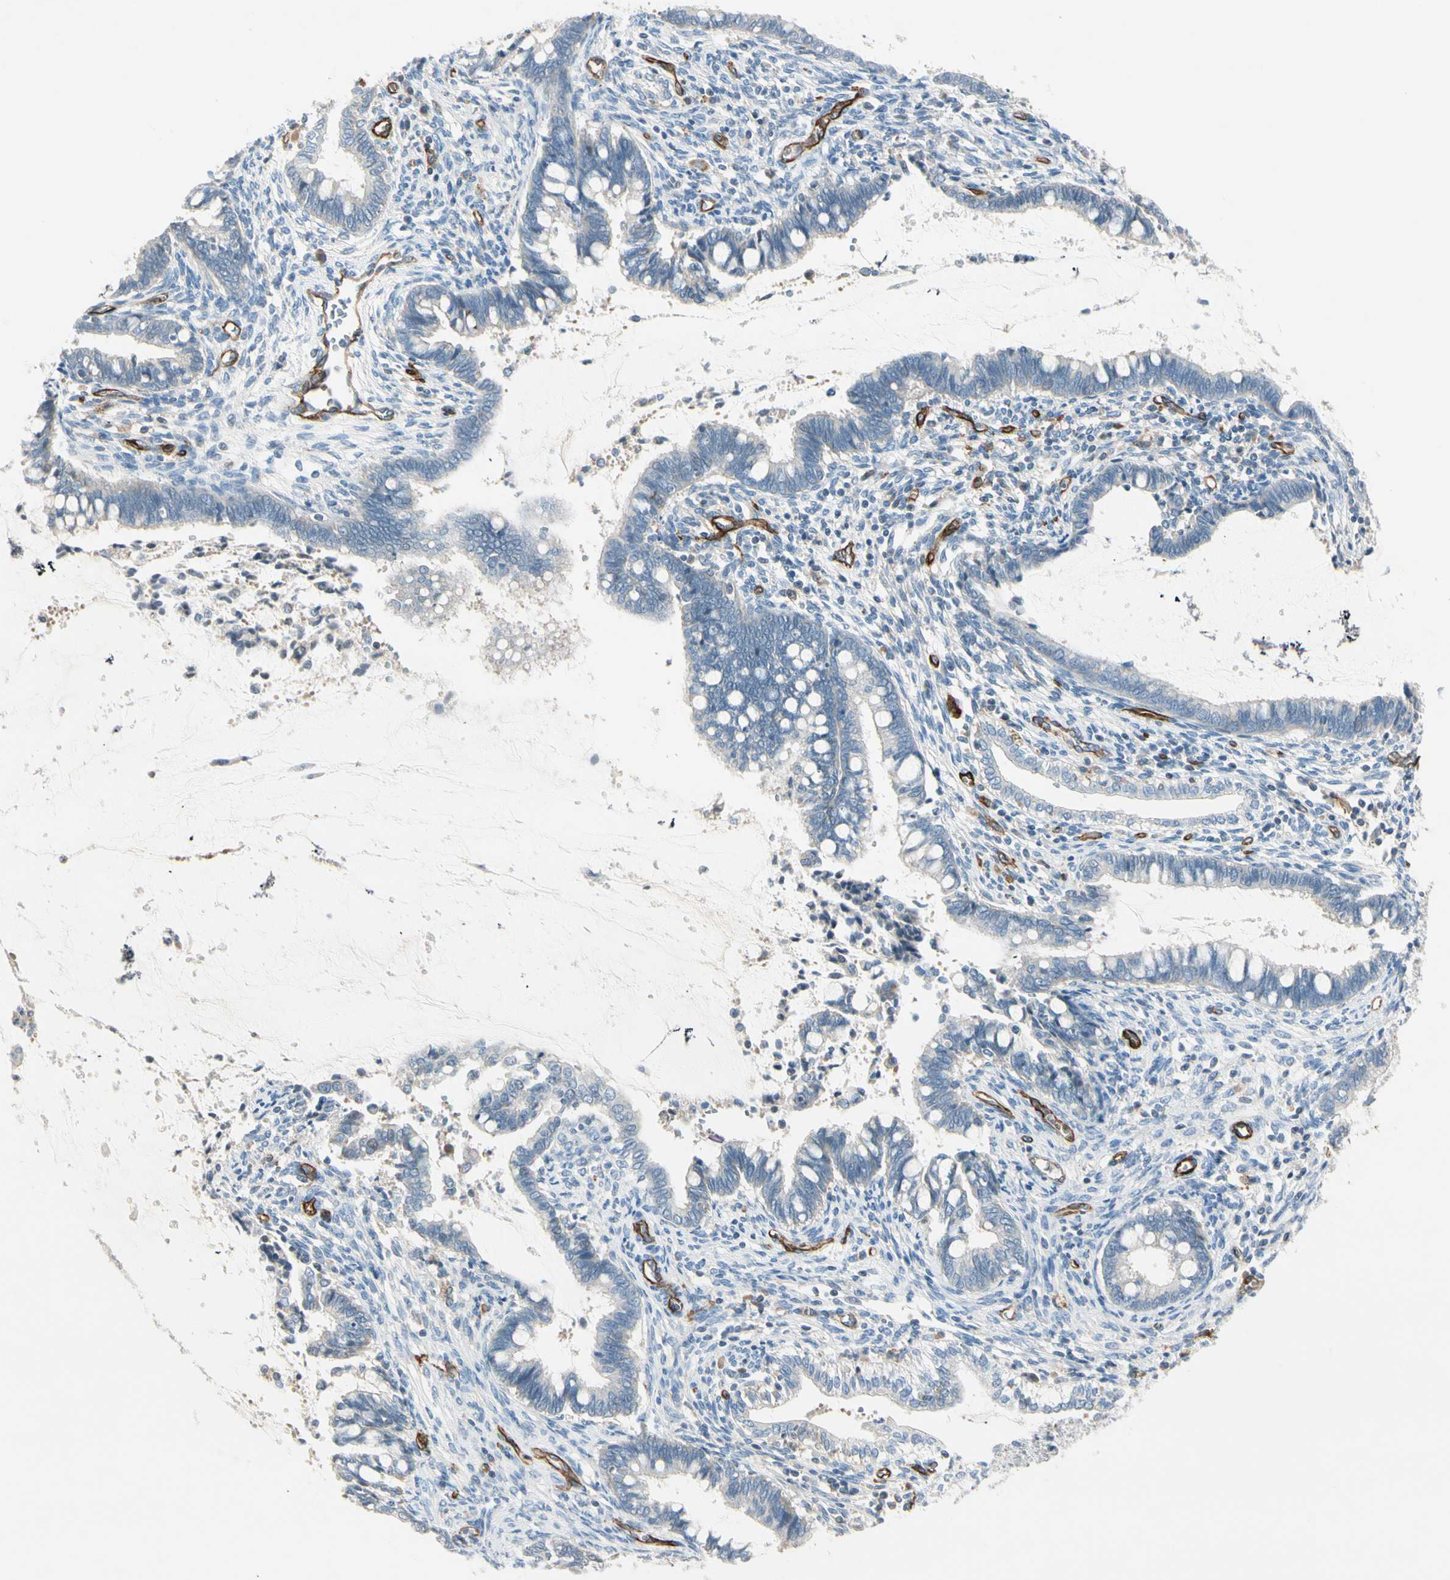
{"staining": {"intensity": "negative", "quantity": "none", "location": "none"}, "tissue": "cervical cancer", "cell_type": "Tumor cells", "image_type": "cancer", "snomed": [{"axis": "morphology", "description": "Adenocarcinoma, NOS"}, {"axis": "topography", "description": "Cervix"}], "caption": "DAB (3,3'-diaminobenzidine) immunohistochemical staining of human adenocarcinoma (cervical) displays no significant positivity in tumor cells.", "gene": "CD93", "patient": {"sex": "female", "age": 44}}